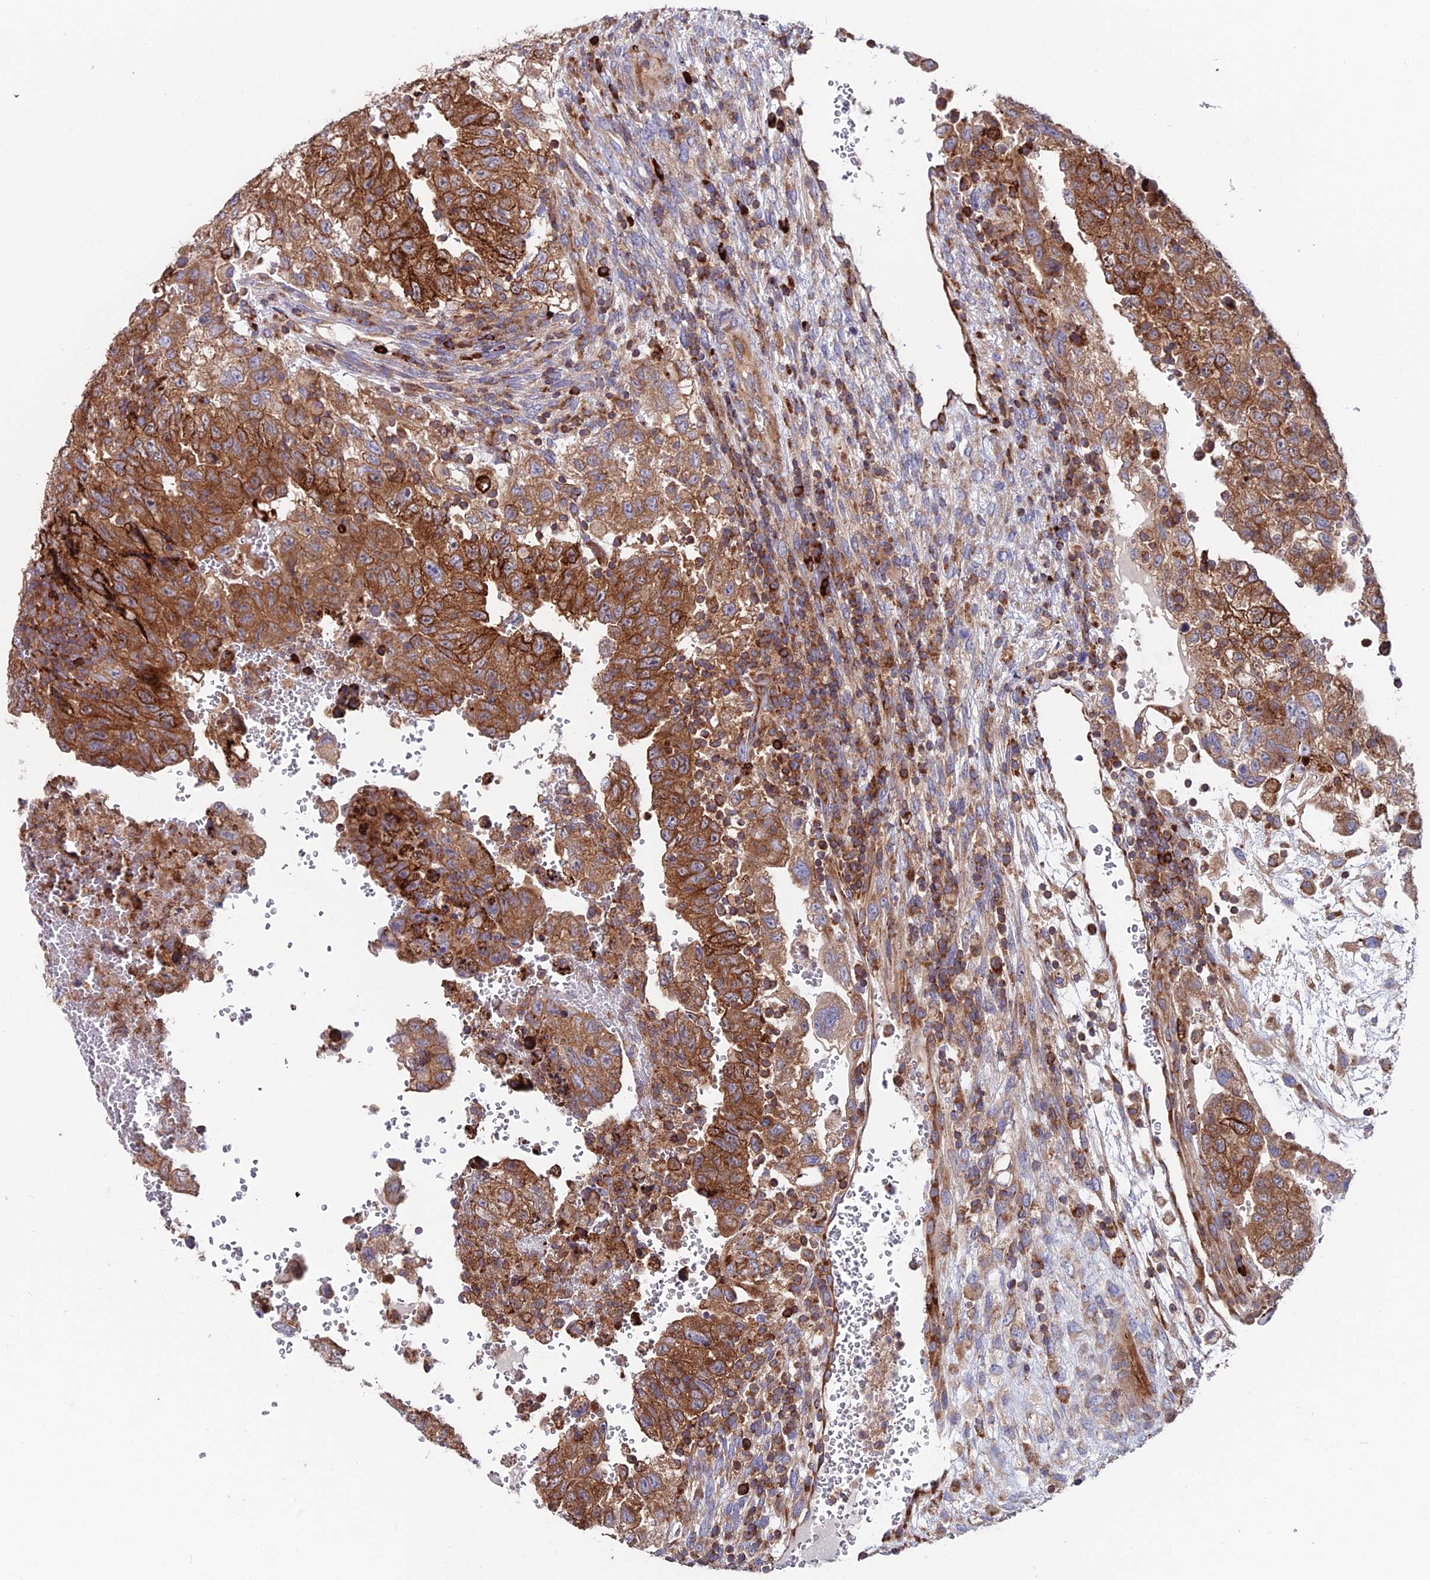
{"staining": {"intensity": "strong", "quantity": ">75%", "location": "cytoplasmic/membranous"}, "tissue": "testis cancer", "cell_type": "Tumor cells", "image_type": "cancer", "snomed": [{"axis": "morphology", "description": "Carcinoma, Embryonal, NOS"}, {"axis": "topography", "description": "Testis"}], "caption": "A high amount of strong cytoplasmic/membranous positivity is seen in approximately >75% of tumor cells in embryonal carcinoma (testis) tissue.", "gene": "EIF3K", "patient": {"sex": "male", "age": 36}}